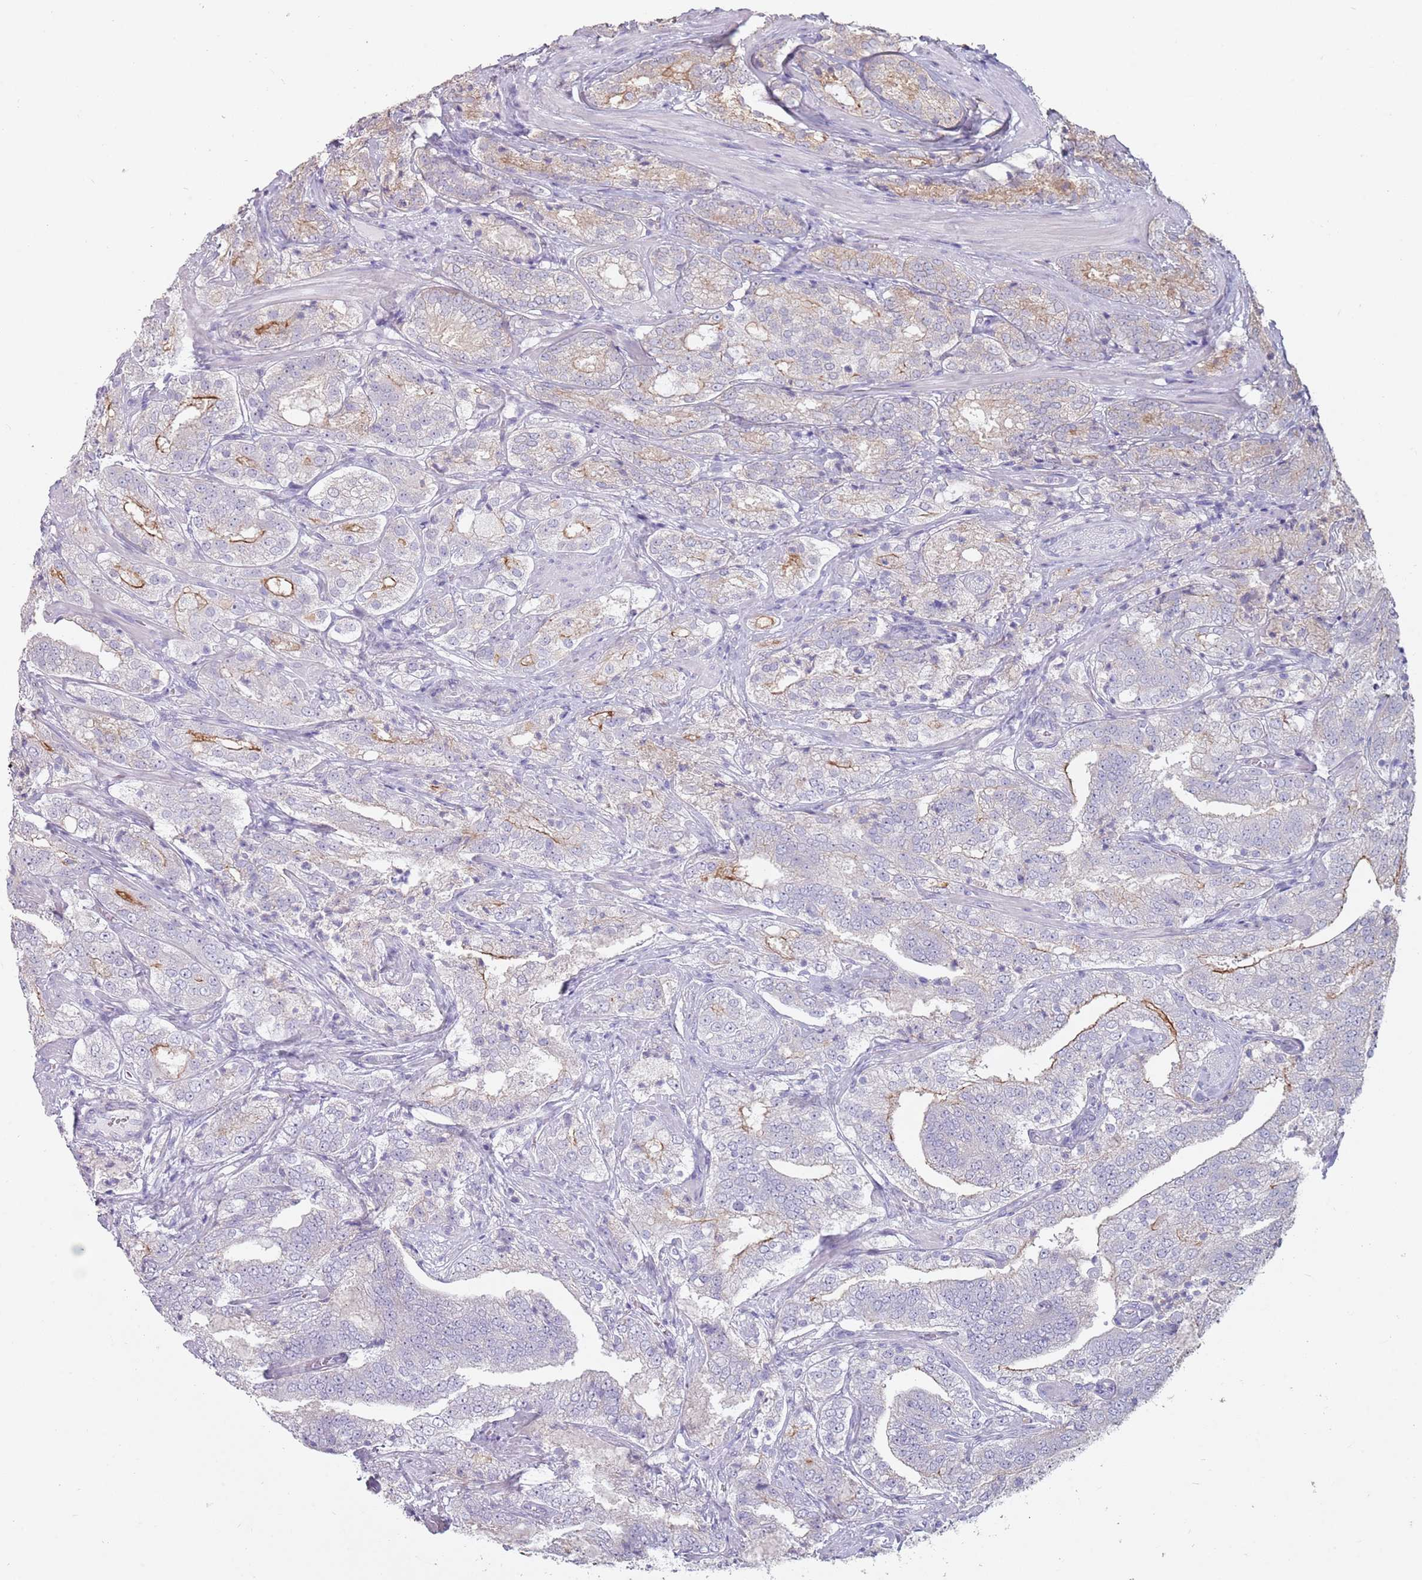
{"staining": {"intensity": "negative", "quantity": "none", "location": "none"}, "tissue": "prostate cancer", "cell_type": "Tumor cells", "image_type": "cancer", "snomed": [{"axis": "morphology", "description": "Adenocarcinoma, High grade"}, {"axis": "topography", "description": "Prostate"}], "caption": "Tumor cells are negative for protein expression in human adenocarcinoma (high-grade) (prostate). (DAB (3,3'-diaminobenzidine) immunohistochemistry, high magnification).", "gene": "STYK1", "patient": {"sex": "male", "age": 63}}